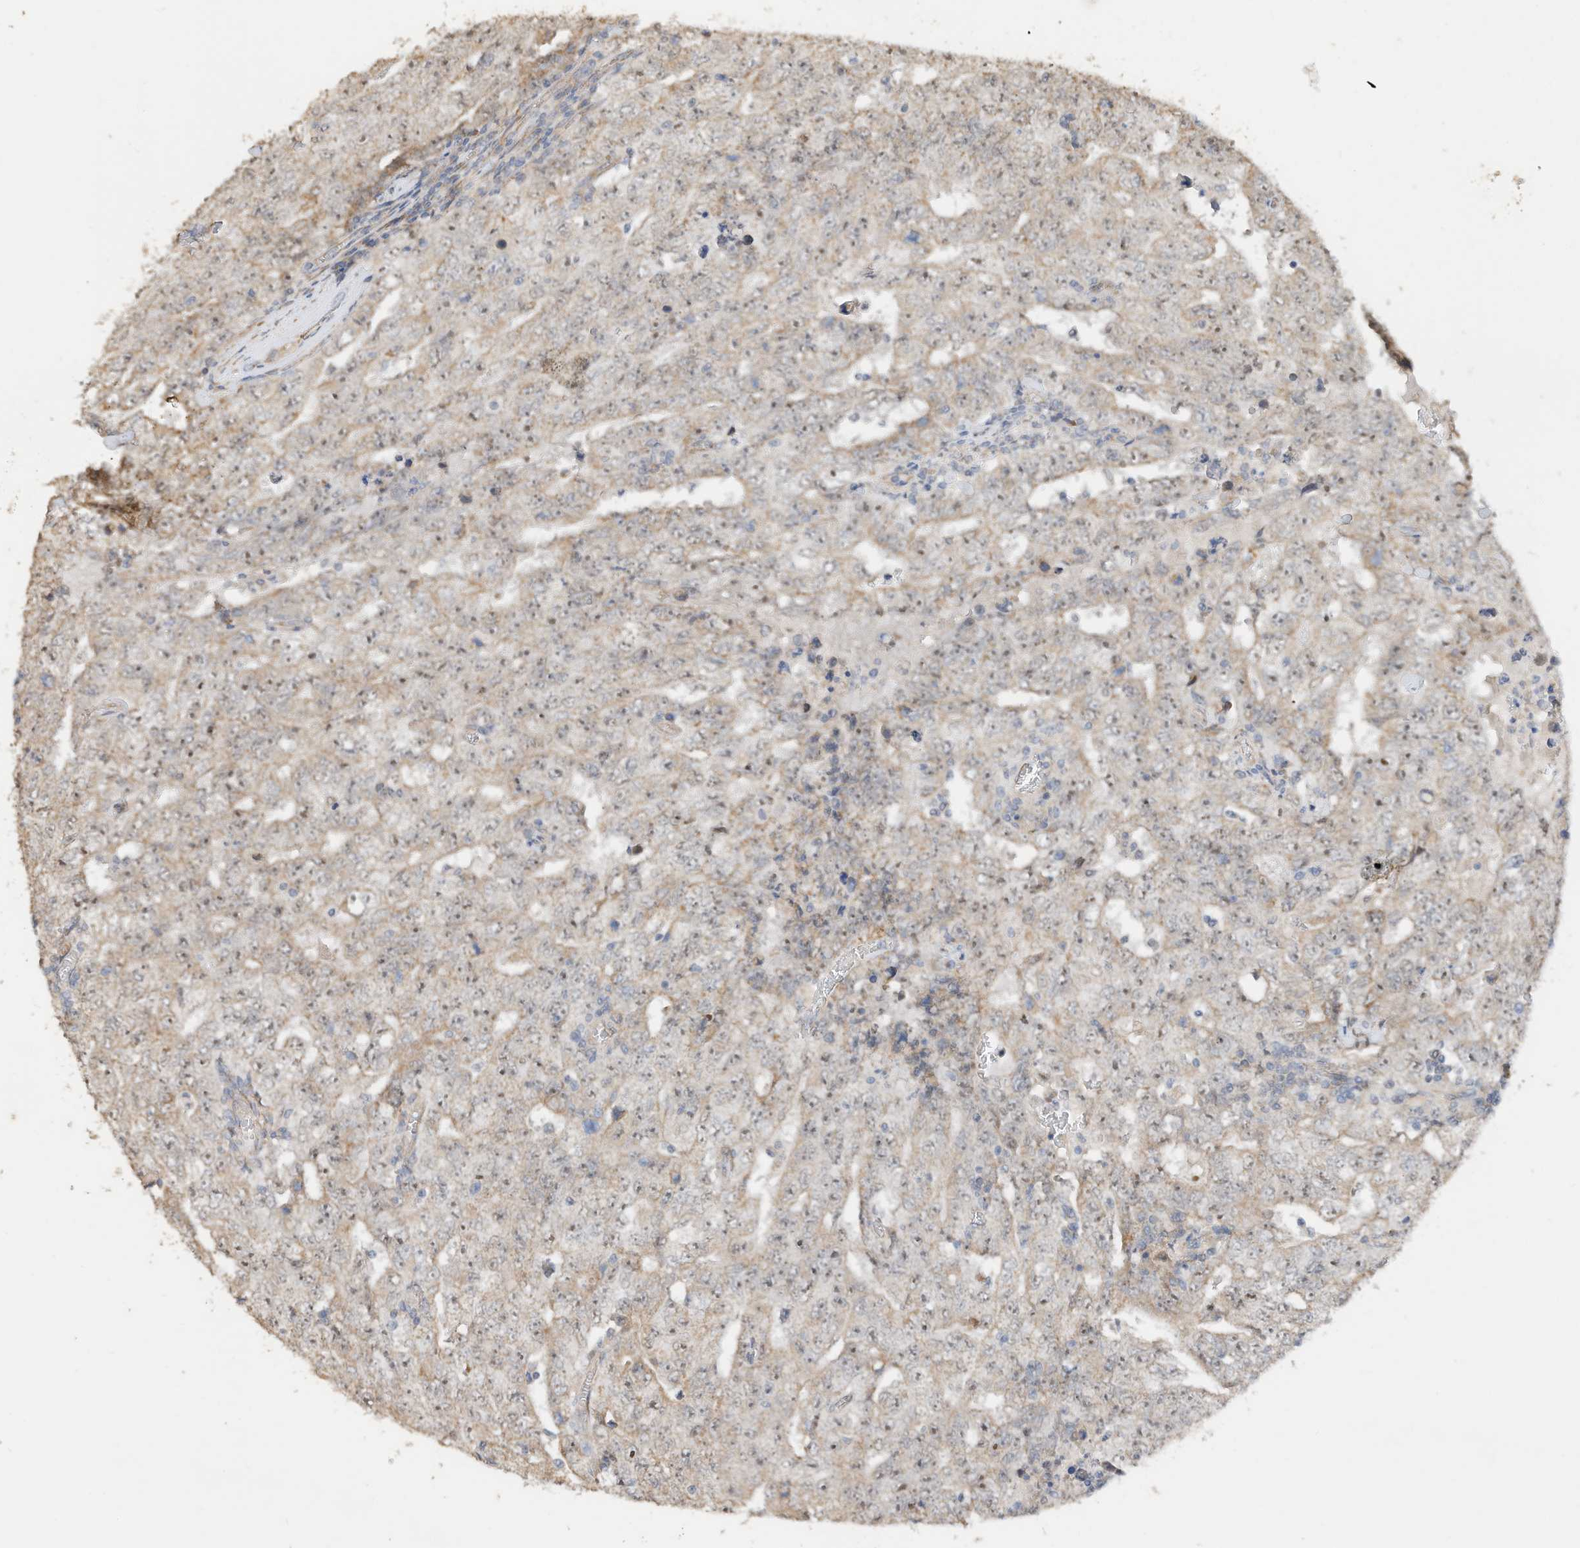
{"staining": {"intensity": "weak", "quantity": "<25%", "location": "cytoplasmic/membranous"}, "tissue": "testis cancer", "cell_type": "Tumor cells", "image_type": "cancer", "snomed": [{"axis": "morphology", "description": "Carcinoma, Embryonal, NOS"}, {"axis": "topography", "description": "Testis"}], "caption": "Tumor cells show no significant protein expression in testis cancer.", "gene": "CAGE1", "patient": {"sex": "male", "age": 26}}